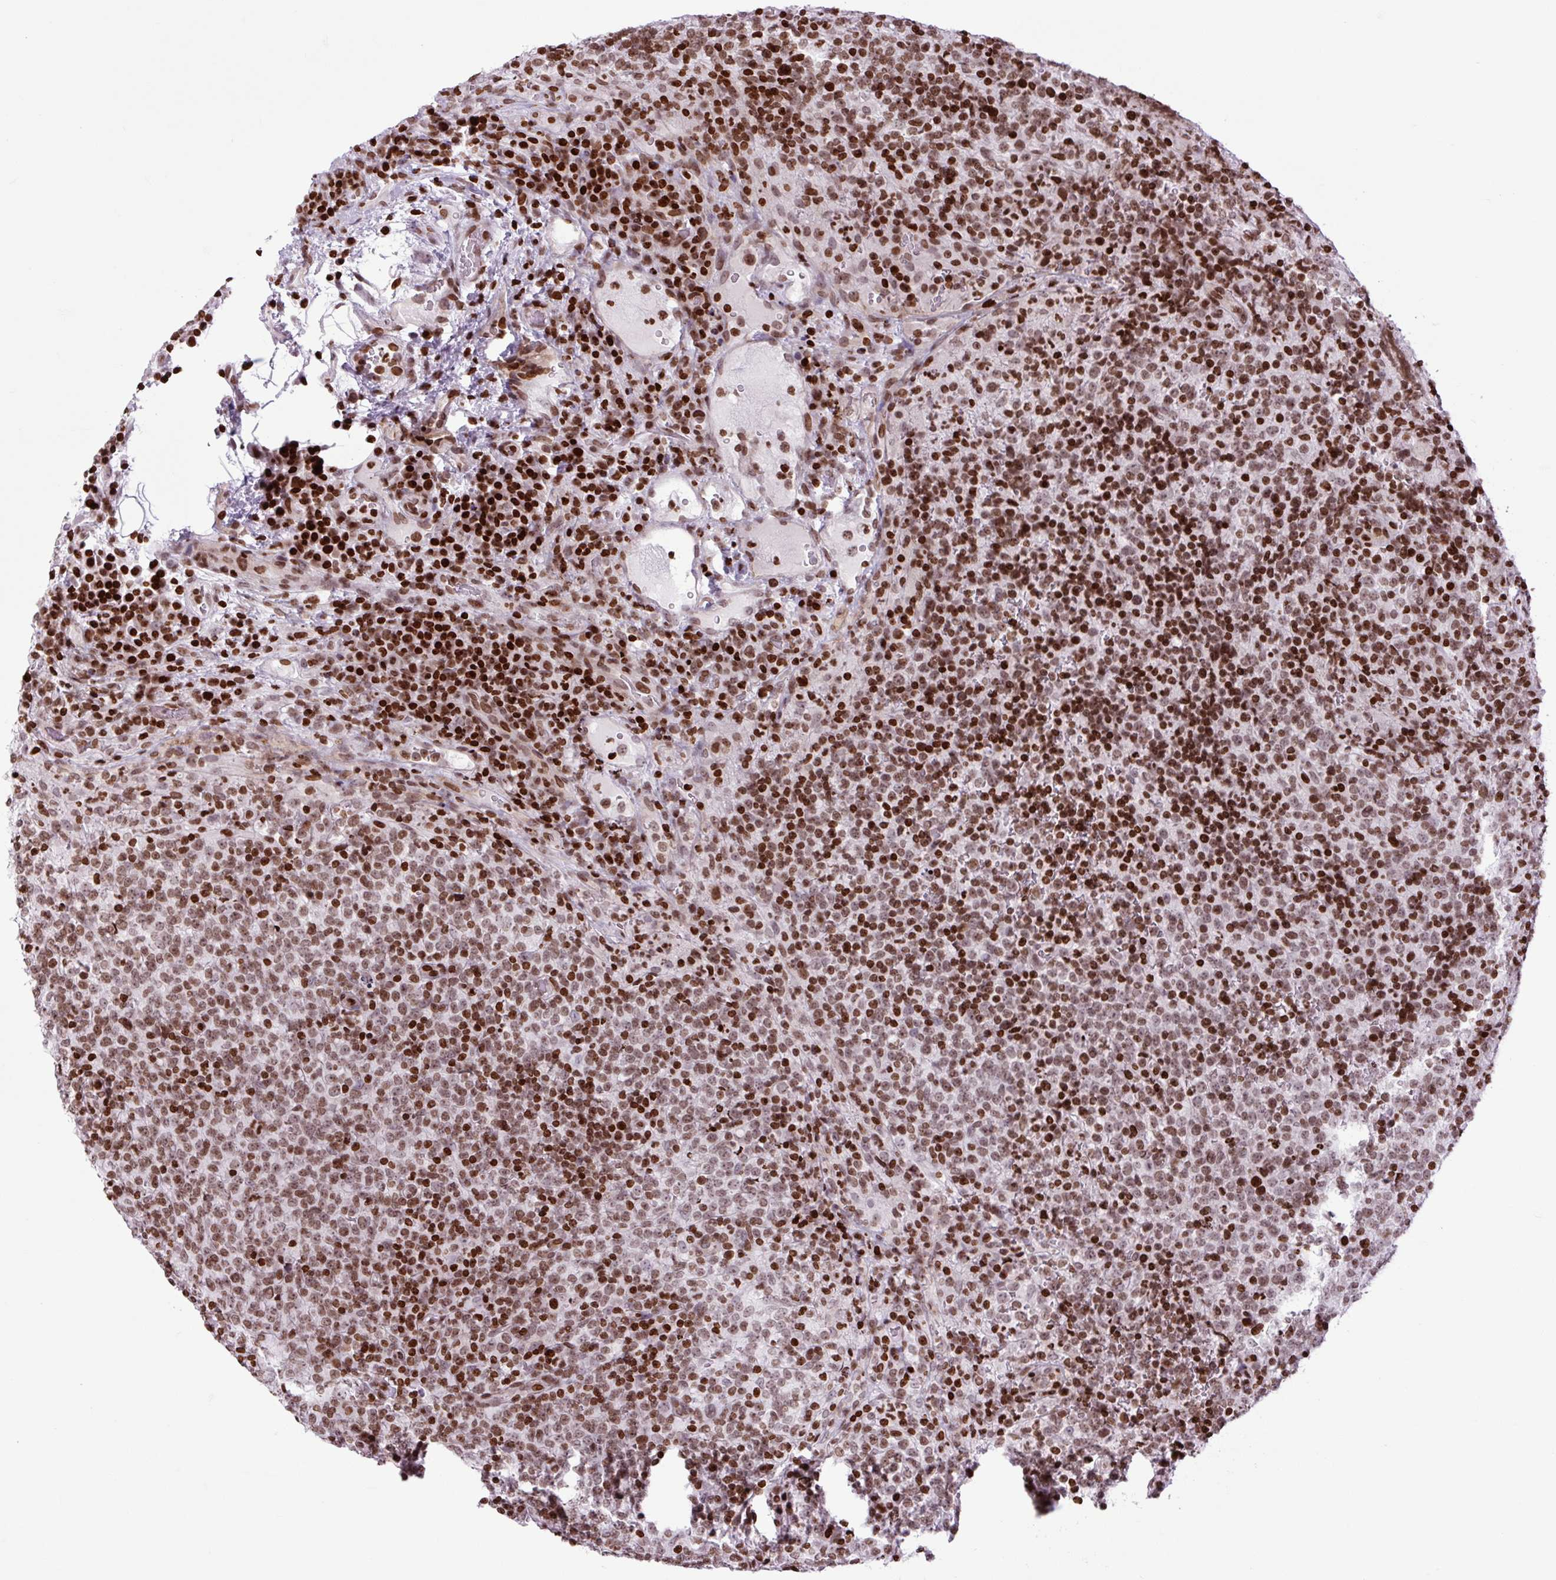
{"staining": {"intensity": "strong", "quantity": ">75%", "location": "nuclear"}, "tissue": "lymphoma", "cell_type": "Tumor cells", "image_type": "cancer", "snomed": [{"axis": "morphology", "description": "Malignant lymphoma, non-Hodgkin's type, High grade"}, {"axis": "topography", "description": "Lymph node"}], "caption": "Tumor cells show high levels of strong nuclear expression in about >75% of cells in human lymphoma.", "gene": "H1-3", "patient": {"sex": "male", "age": 54}}